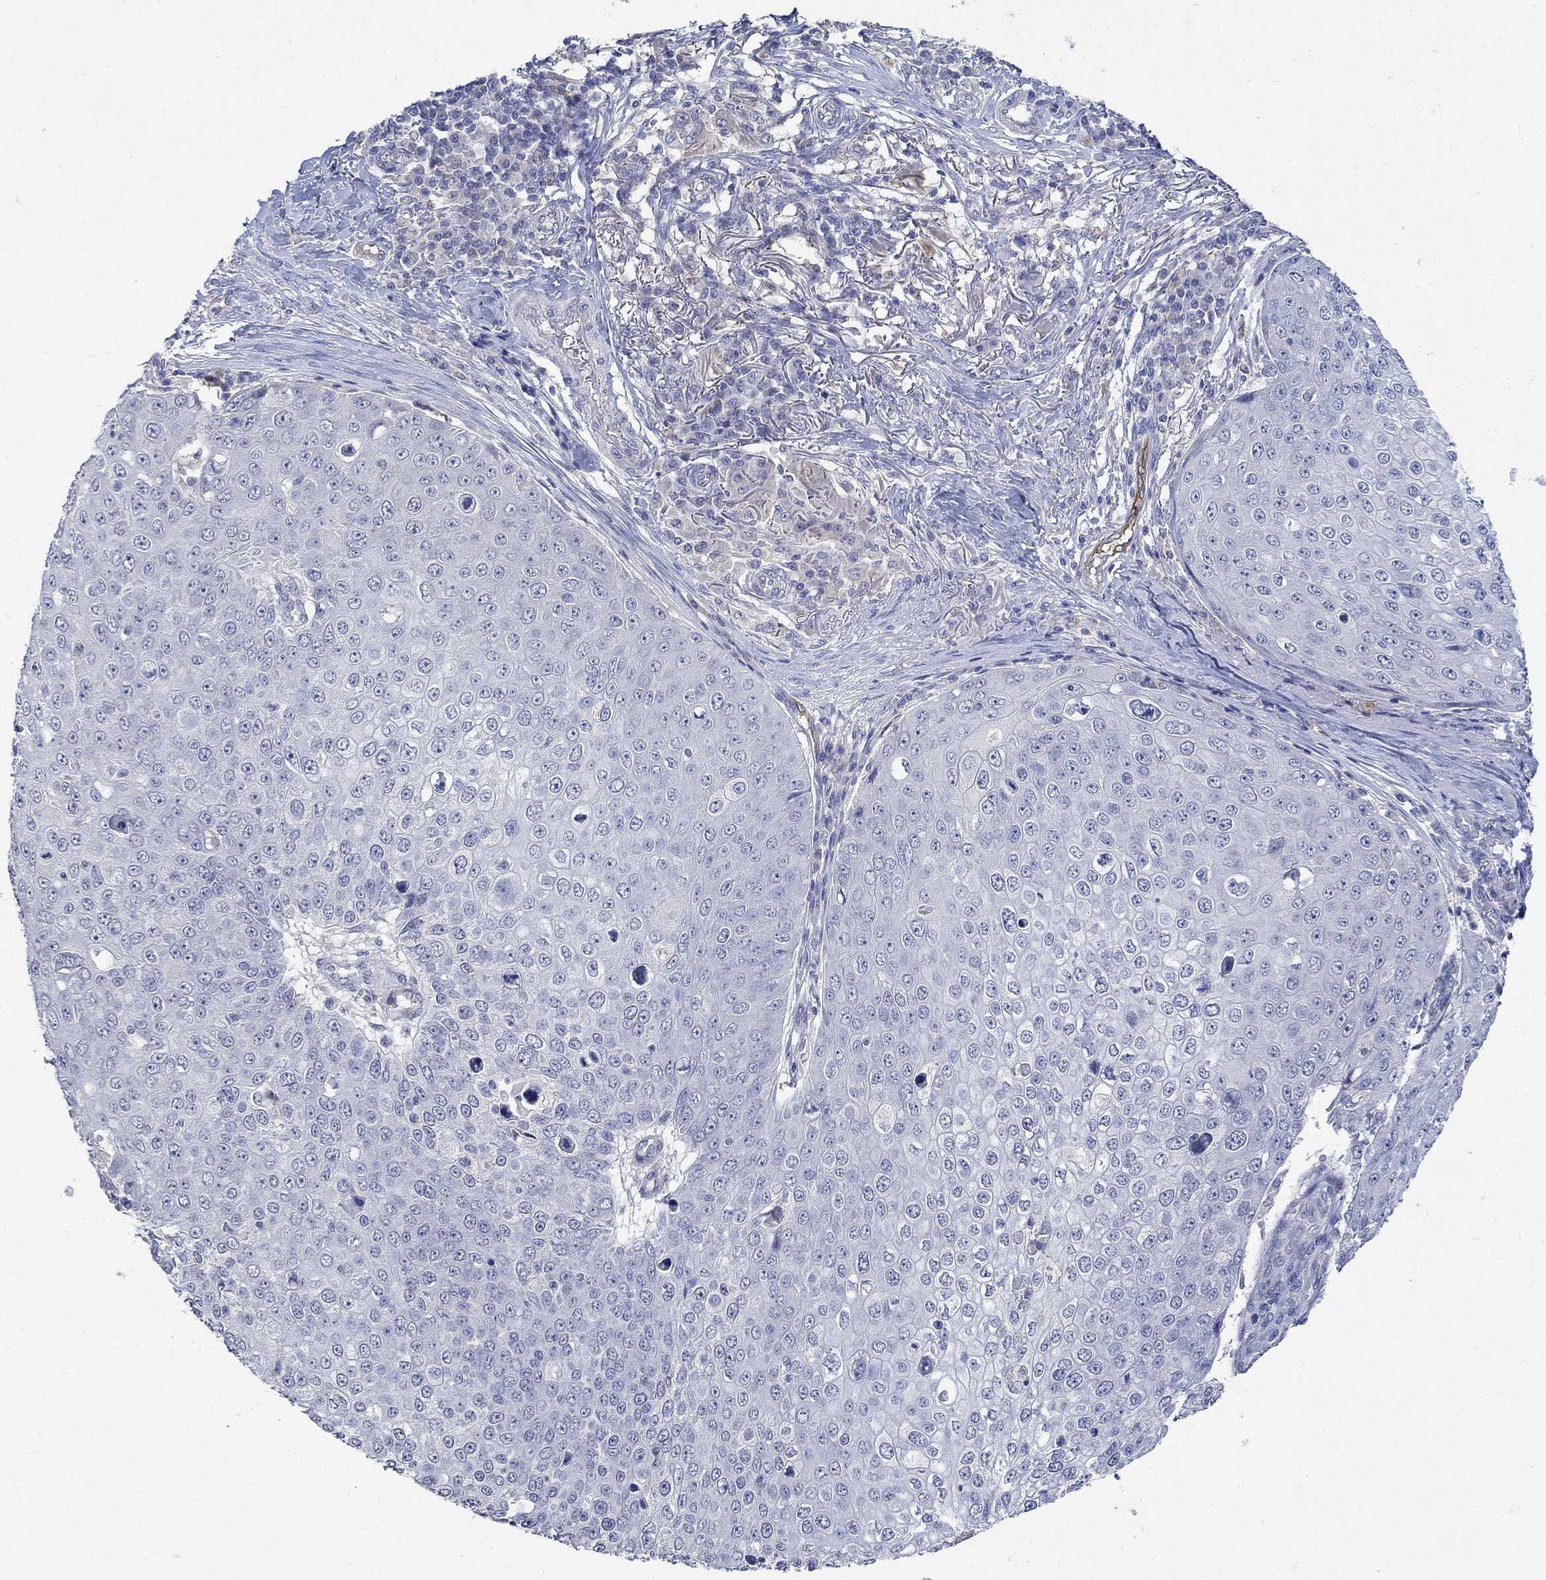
{"staining": {"intensity": "negative", "quantity": "none", "location": "none"}, "tissue": "skin cancer", "cell_type": "Tumor cells", "image_type": "cancer", "snomed": [{"axis": "morphology", "description": "Squamous cell carcinoma, NOS"}, {"axis": "topography", "description": "Skin"}], "caption": "Immunohistochemistry (IHC) photomicrograph of neoplastic tissue: squamous cell carcinoma (skin) stained with DAB reveals no significant protein positivity in tumor cells.", "gene": "TGM2", "patient": {"sex": "male", "age": 71}}